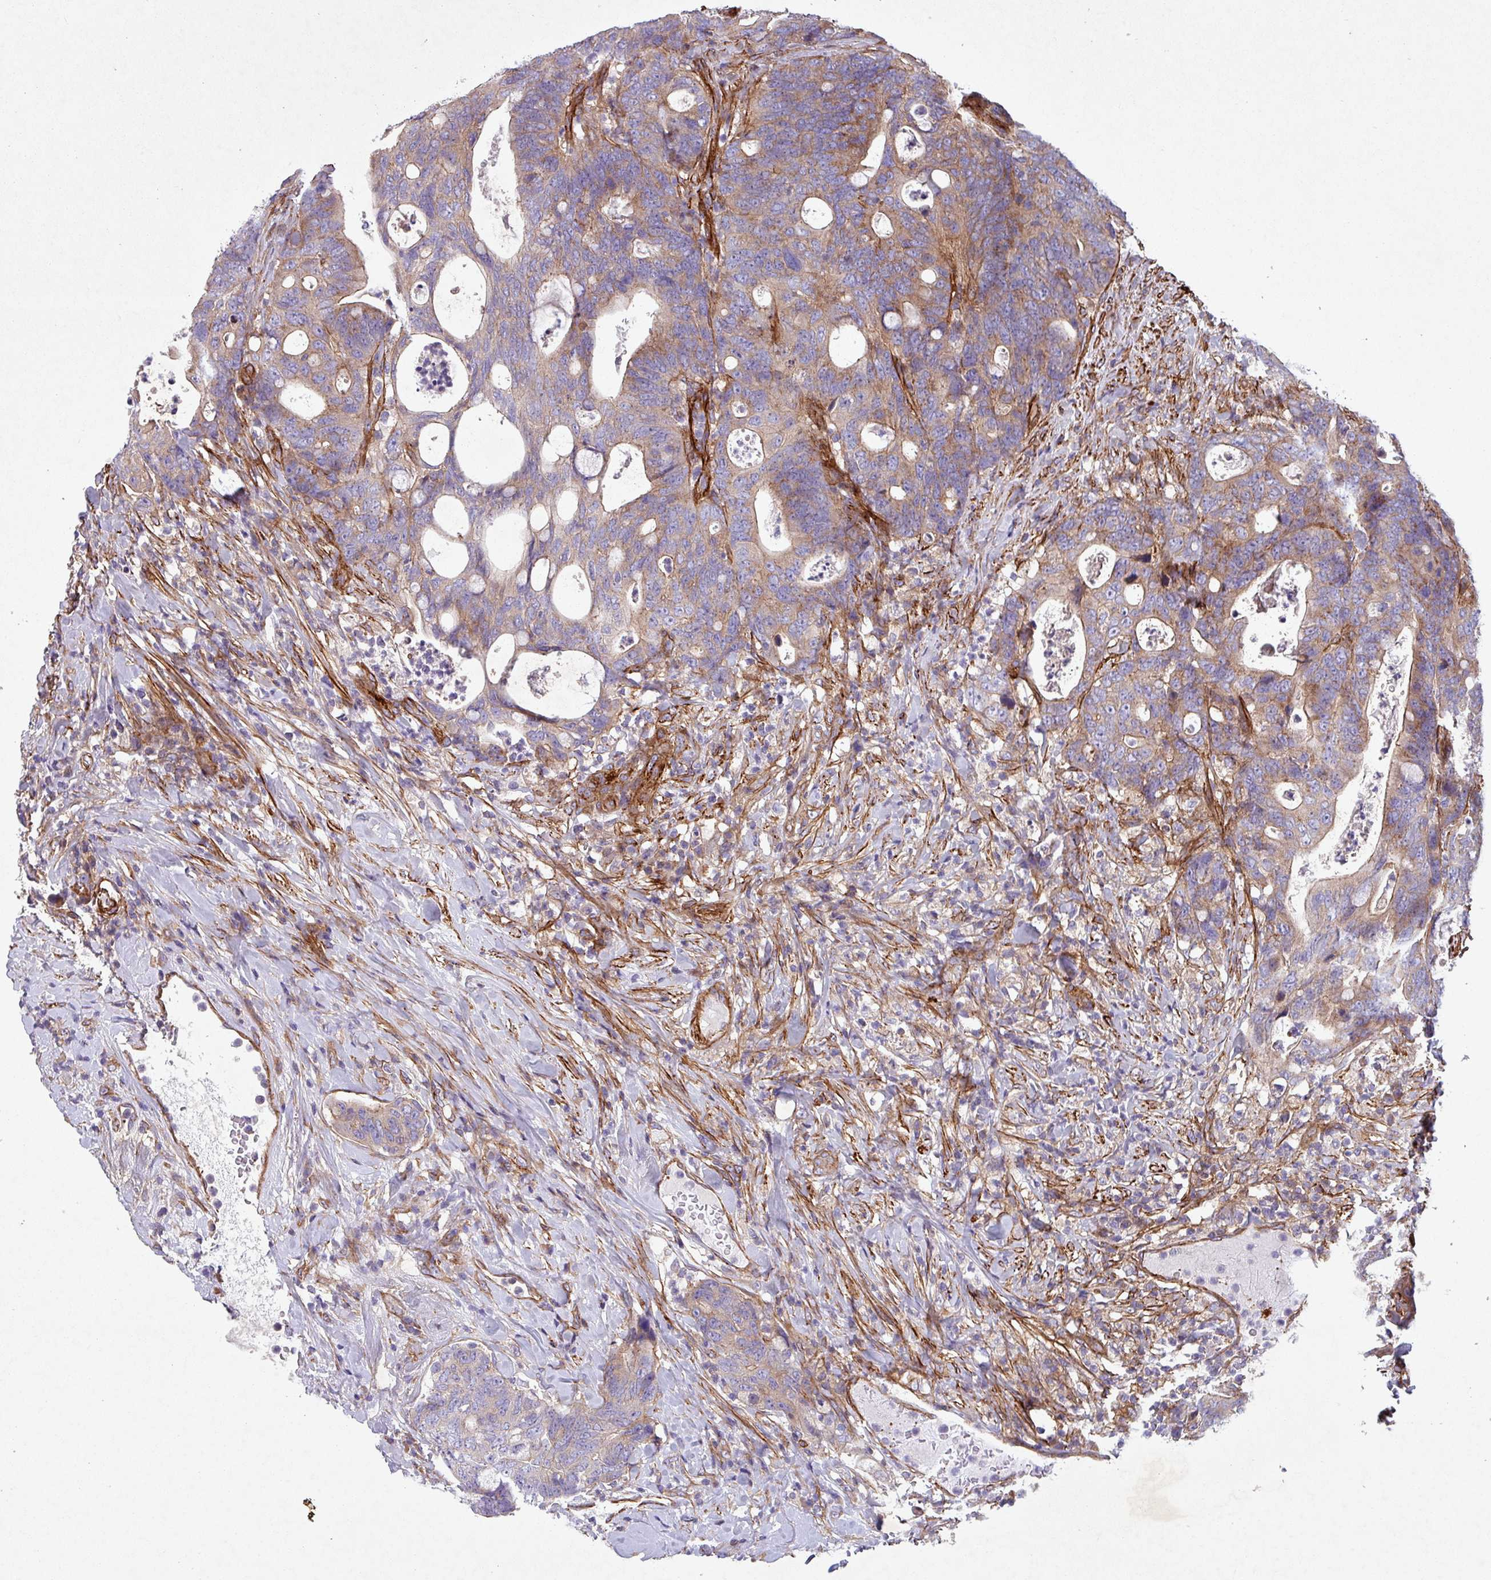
{"staining": {"intensity": "moderate", "quantity": ">75%", "location": "cytoplasmic/membranous"}, "tissue": "colorectal cancer", "cell_type": "Tumor cells", "image_type": "cancer", "snomed": [{"axis": "morphology", "description": "Adenocarcinoma, NOS"}, {"axis": "topography", "description": "Colon"}], "caption": "Immunohistochemistry (IHC) of colorectal cancer (adenocarcinoma) shows medium levels of moderate cytoplasmic/membranous positivity in about >75% of tumor cells.", "gene": "ATP2C2", "patient": {"sex": "female", "age": 82}}